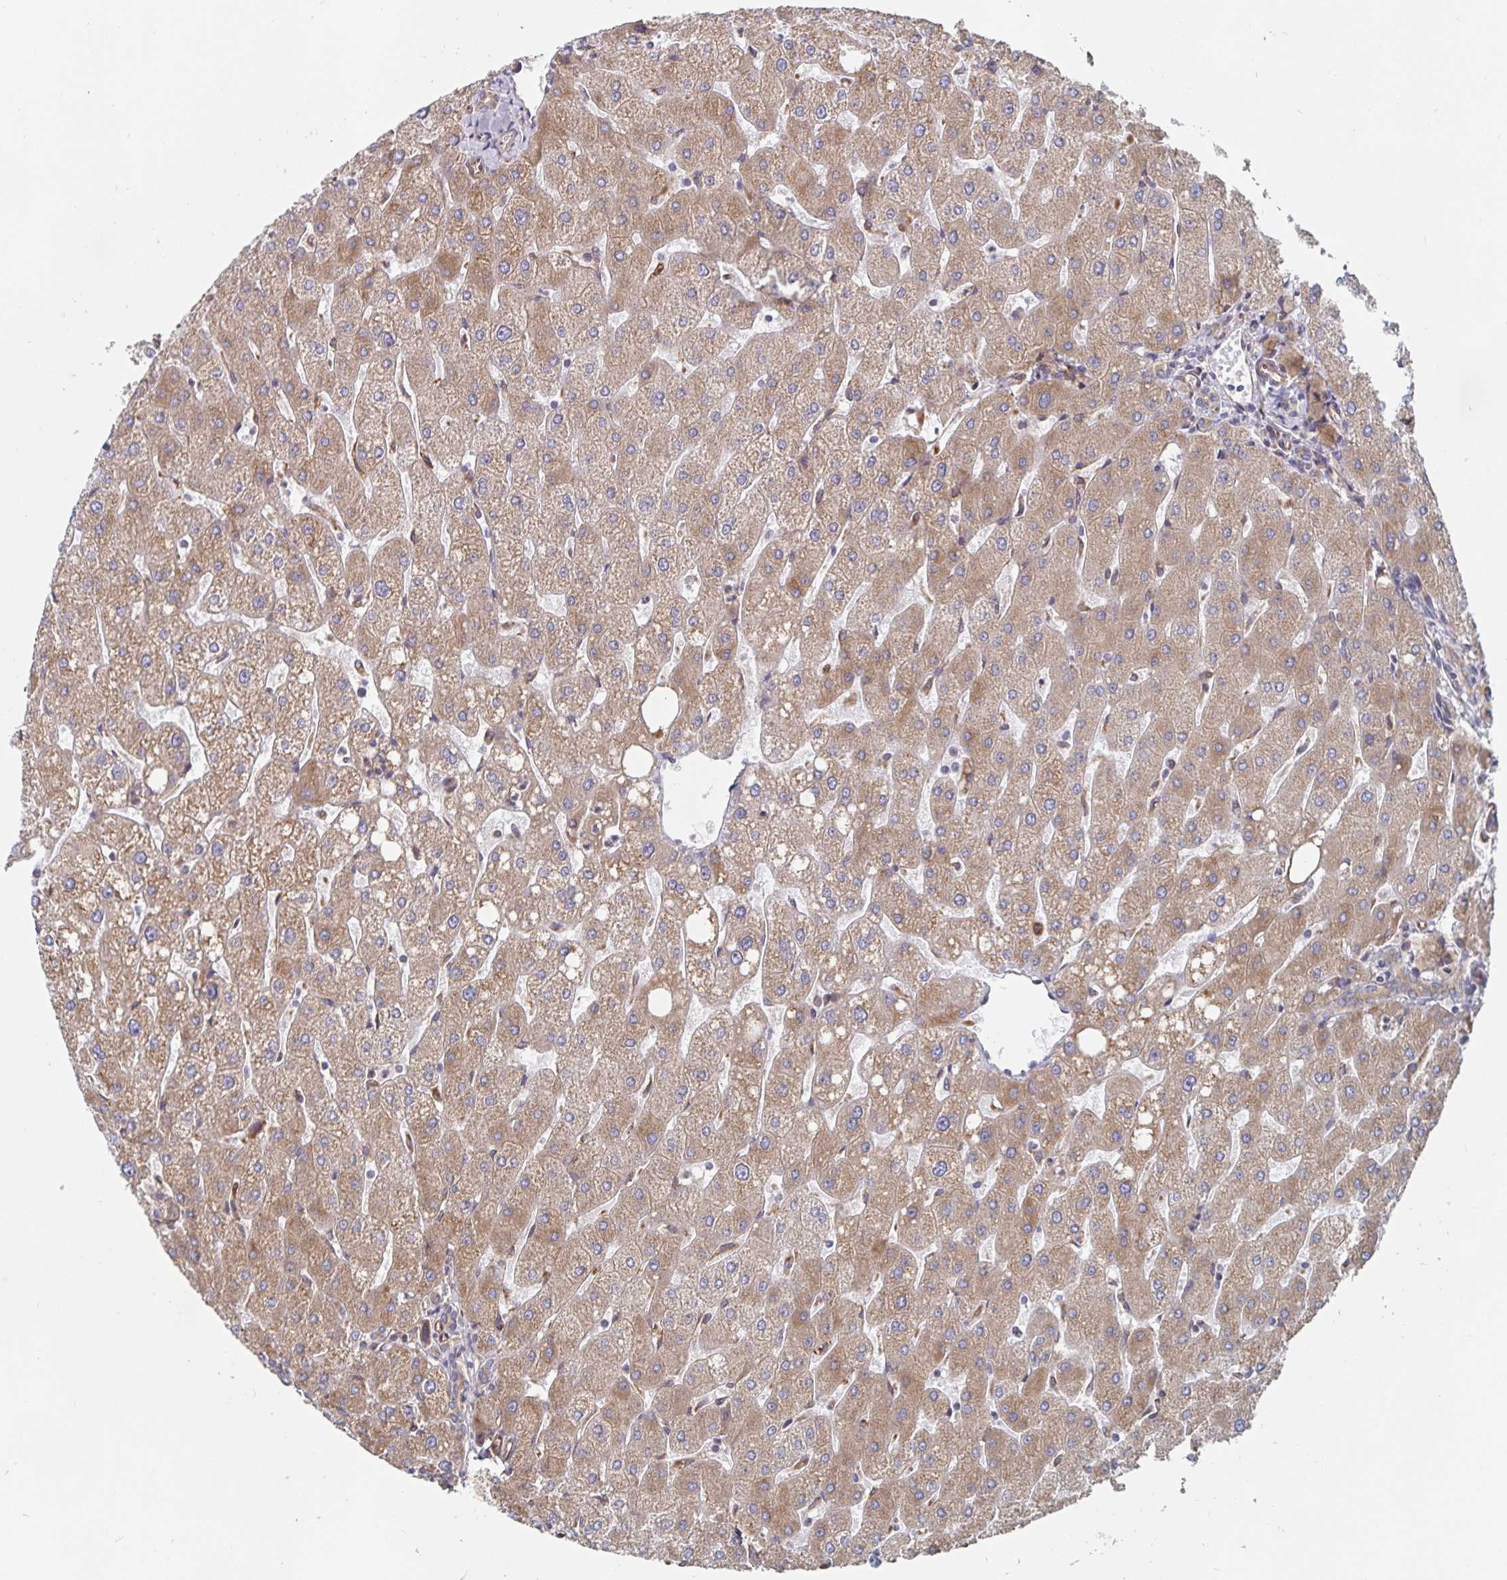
{"staining": {"intensity": "weak", "quantity": "<25%", "location": "cytoplasmic/membranous"}, "tissue": "liver", "cell_type": "Cholangiocytes", "image_type": "normal", "snomed": [{"axis": "morphology", "description": "Normal tissue, NOS"}, {"axis": "topography", "description": "Liver"}], "caption": "An IHC micrograph of normal liver is shown. There is no staining in cholangiocytes of liver.", "gene": "BCAP29", "patient": {"sex": "male", "age": 67}}